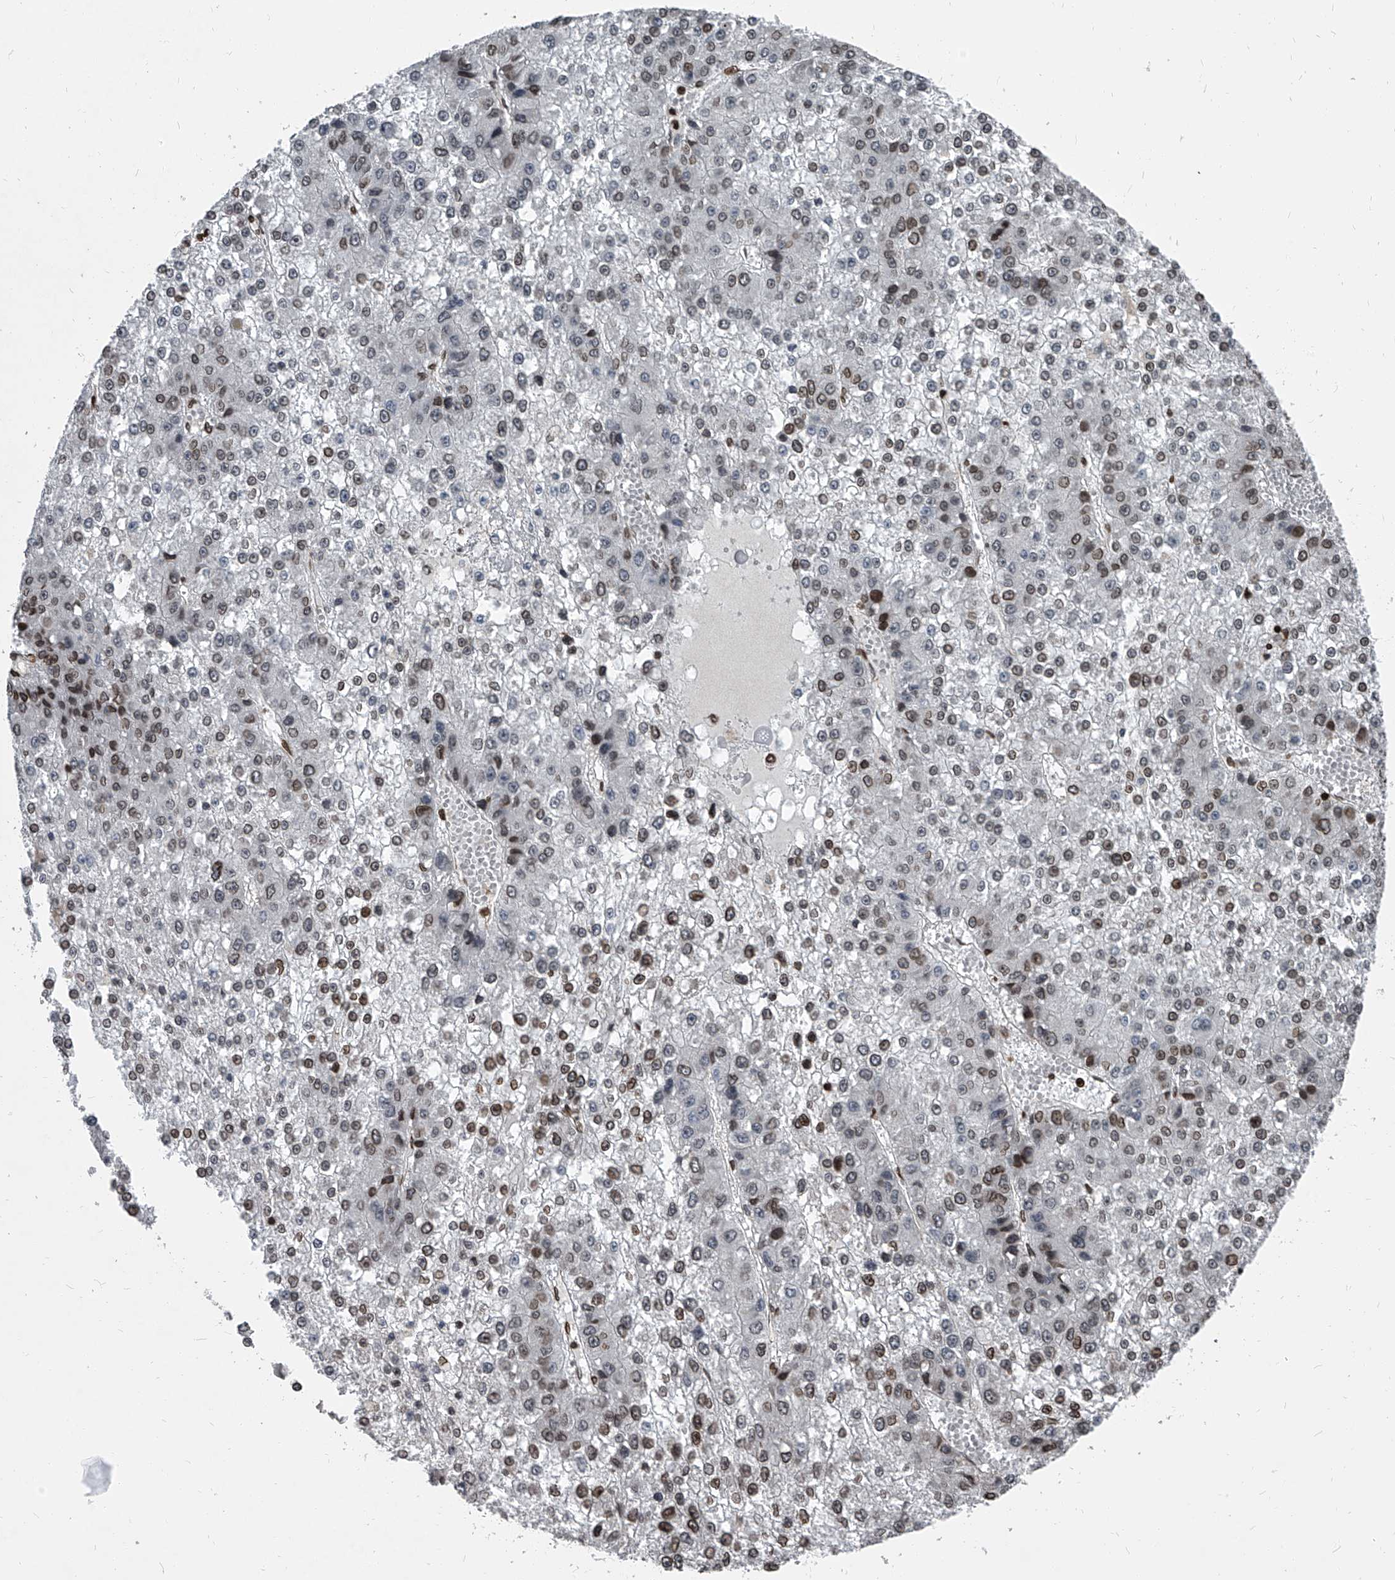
{"staining": {"intensity": "moderate", "quantity": "25%-75%", "location": "cytoplasmic/membranous,nuclear"}, "tissue": "liver cancer", "cell_type": "Tumor cells", "image_type": "cancer", "snomed": [{"axis": "morphology", "description": "Carcinoma, Hepatocellular, NOS"}, {"axis": "topography", "description": "Liver"}], "caption": "Tumor cells exhibit medium levels of moderate cytoplasmic/membranous and nuclear positivity in approximately 25%-75% of cells in human liver hepatocellular carcinoma. (DAB (3,3'-diaminobenzidine) IHC with brightfield microscopy, high magnification).", "gene": "PHF20", "patient": {"sex": "female", "age": 73}}